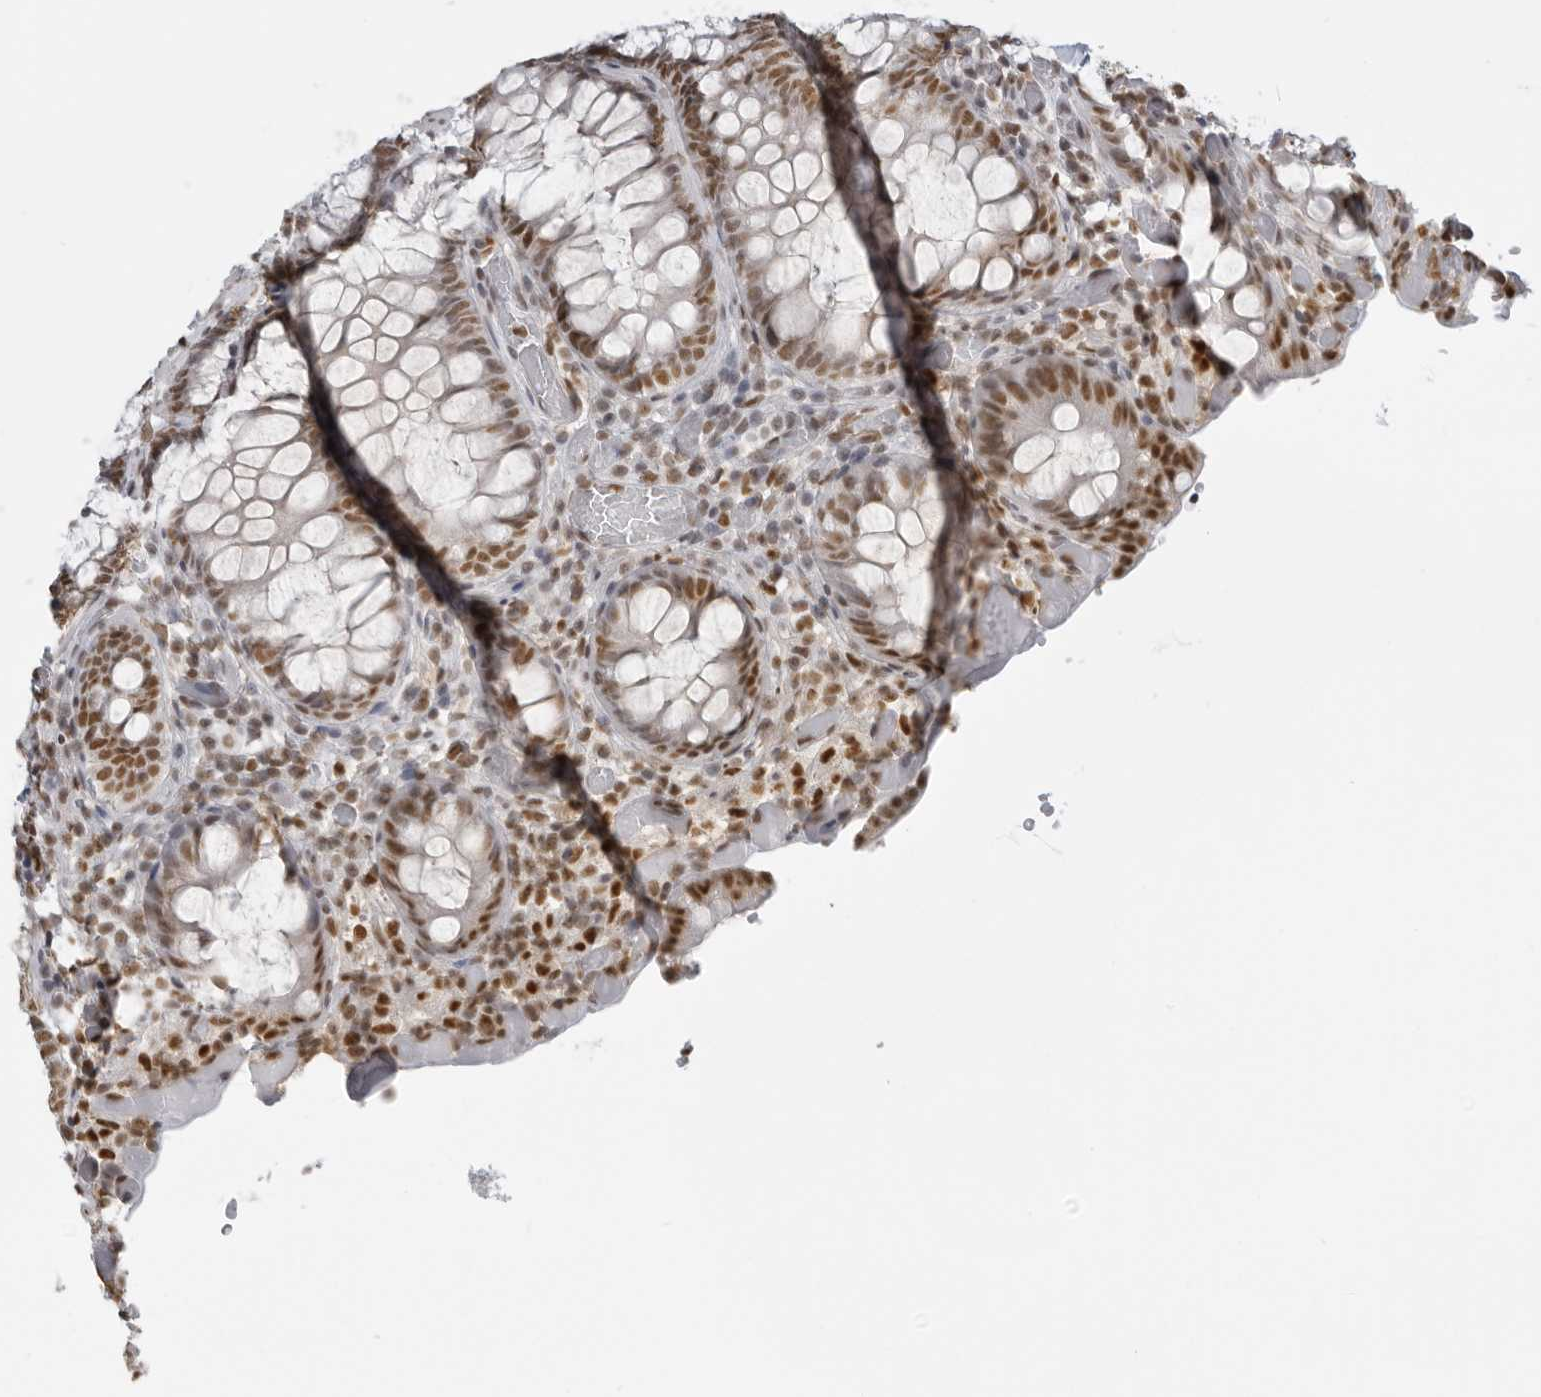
{"staining": {"intensity": "moderate", "quantity": ">75%", "location": "nuclear"}, "tissue": "colon", "cell_type": "Endothelial cells", "image_type": "normal", "snomed": [{"axis": "morphology", "description": "Normal tissue, NOS"}, {"axis": "topography", "description": "Colon"}], "caption": "Benign colon was stained to show a protein in brown. There is medium levels of moderate nuclear positivity in approximately >75% of endothelial cells. The protein is stained brown, and the nuclei are stained in blue (DAB IHC with brightfield microscopy, high magnification).", "gene": "RPA2", "patient": {"sex": "male", "age": 14}}